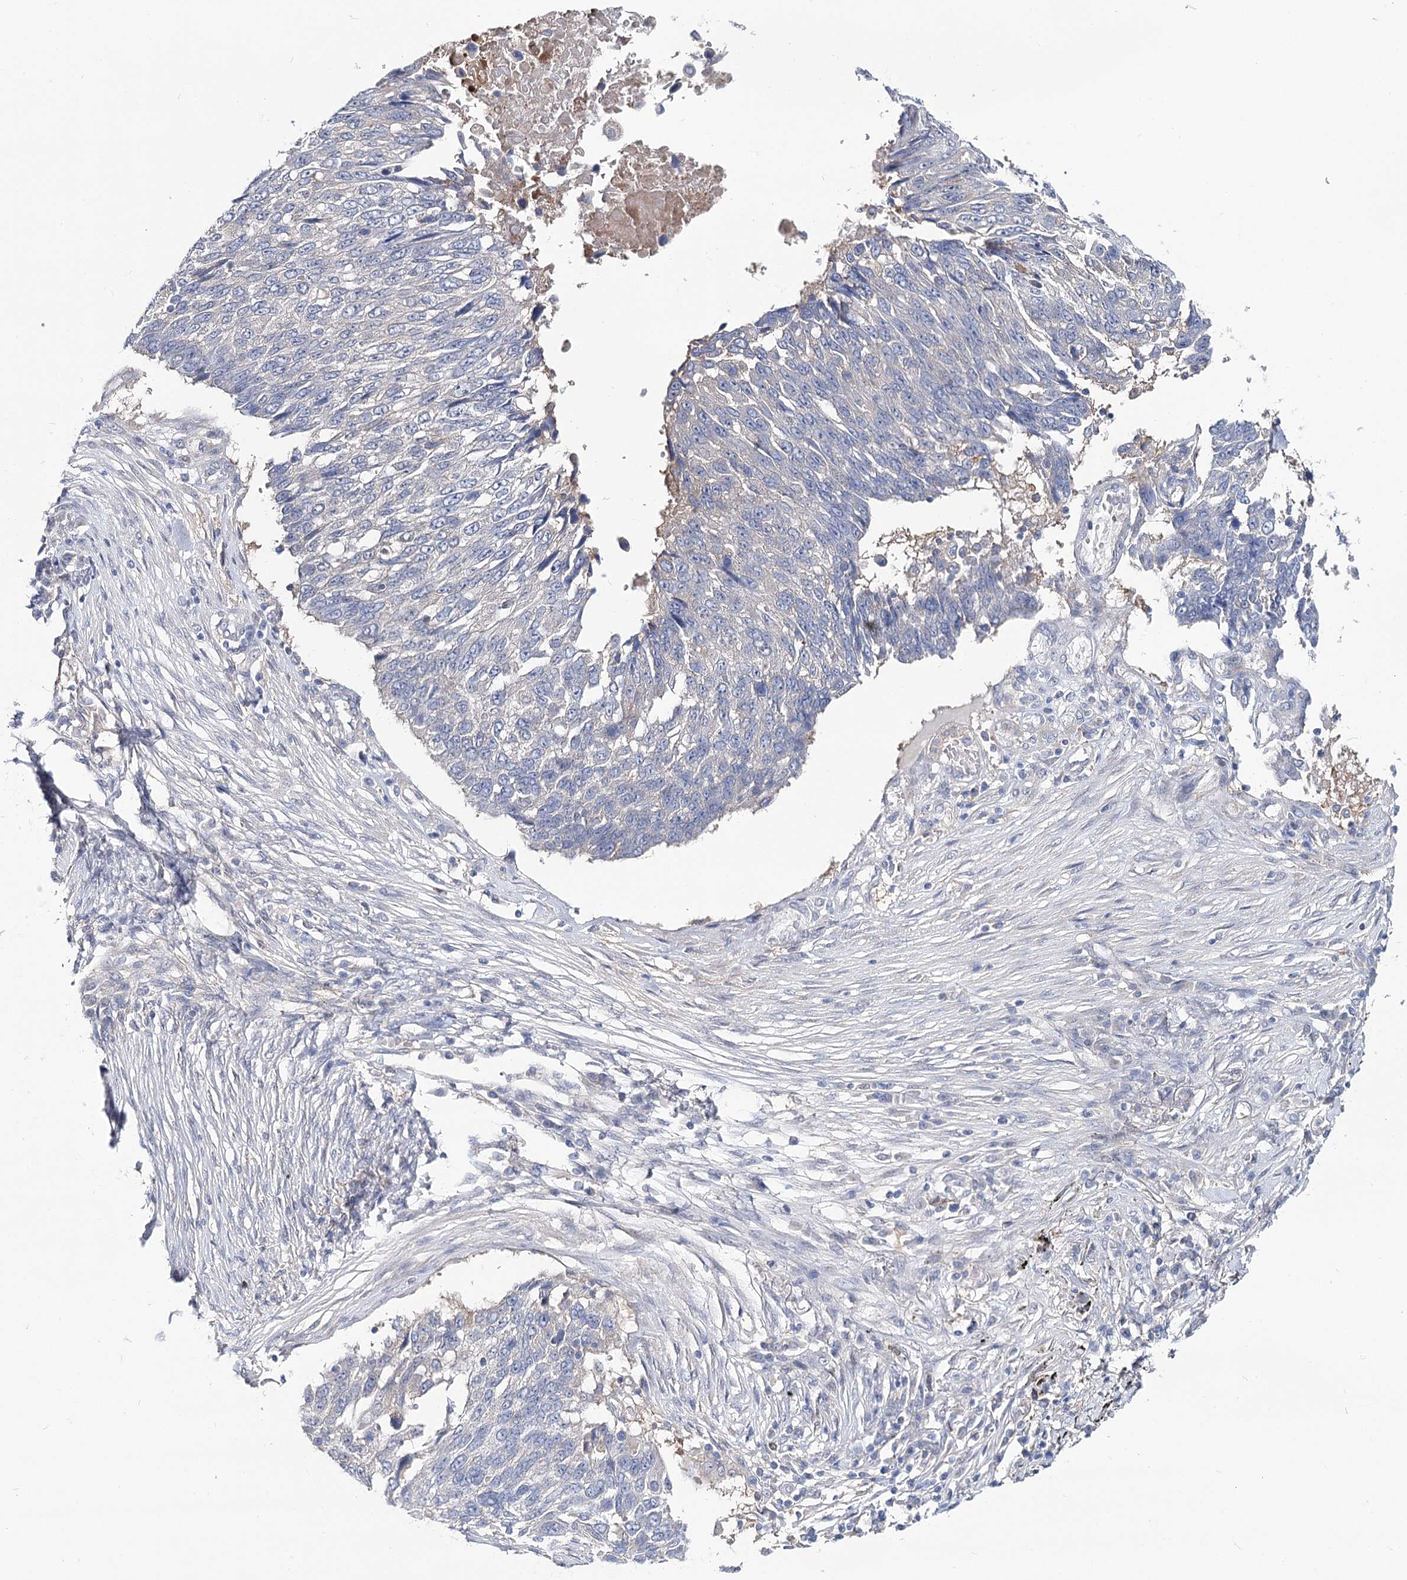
{"staining": {"intensity": "negative", "quantity": "none", "location": "none"}, "tissue": "lung cancer", "cell_type": "Tumor cells", "image_type": "cancer", "snomed": [{"axis": "morphology", "description": "Squamous cell carcinoma, NOS"}, {"axis": "topography", "description": "Lung"}], "caption": "Human lung cancer stained for a protein using immunohistochemistry demonstrates no expression in tumor cells.", "gene": "UGP2", "patient": {"sex": "male", "age": 66}}